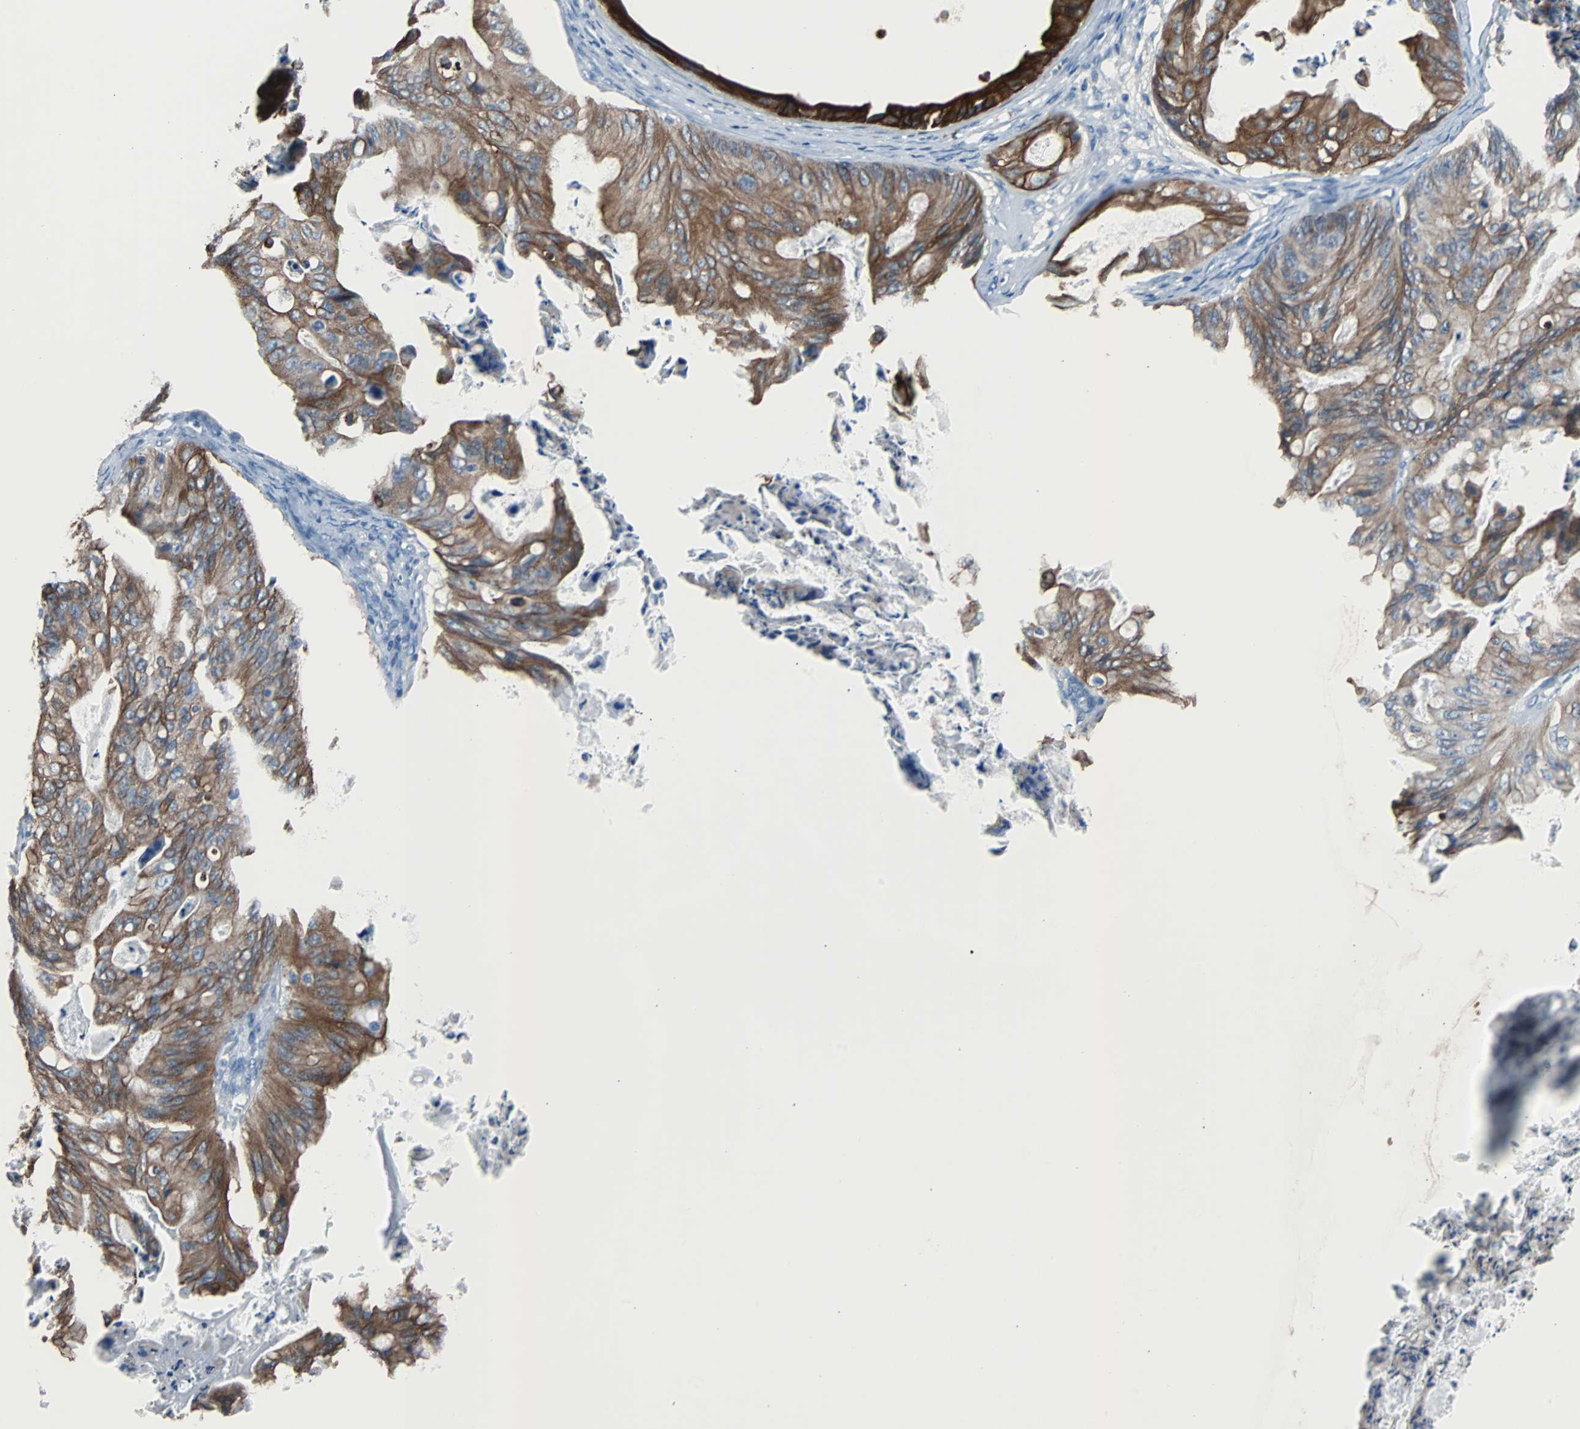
{"staining": {"intensity": "moderate", "quantity": ">75%", "location": "cytoplasmic/membranous"}, "tissue": "ovarian cancer", "cell_type": "Tumor cells", "image_type": "cancer", "snomed": [{"axis": "morphology", "description": "Cystadenocarcinoma, mucinous, NOS"}, {"axis": "topography", "description": "Ovary"}], "caption": "Moderate cytoplasmic/membranous expression for a protein is identified in approximately >75% of tumor cells of mucinous cystadenocarcinoma (ovarian) using immunohistochemistry (IHC).", "gene": "KRT7", "patient": {"sex": "female", "age": 36}}